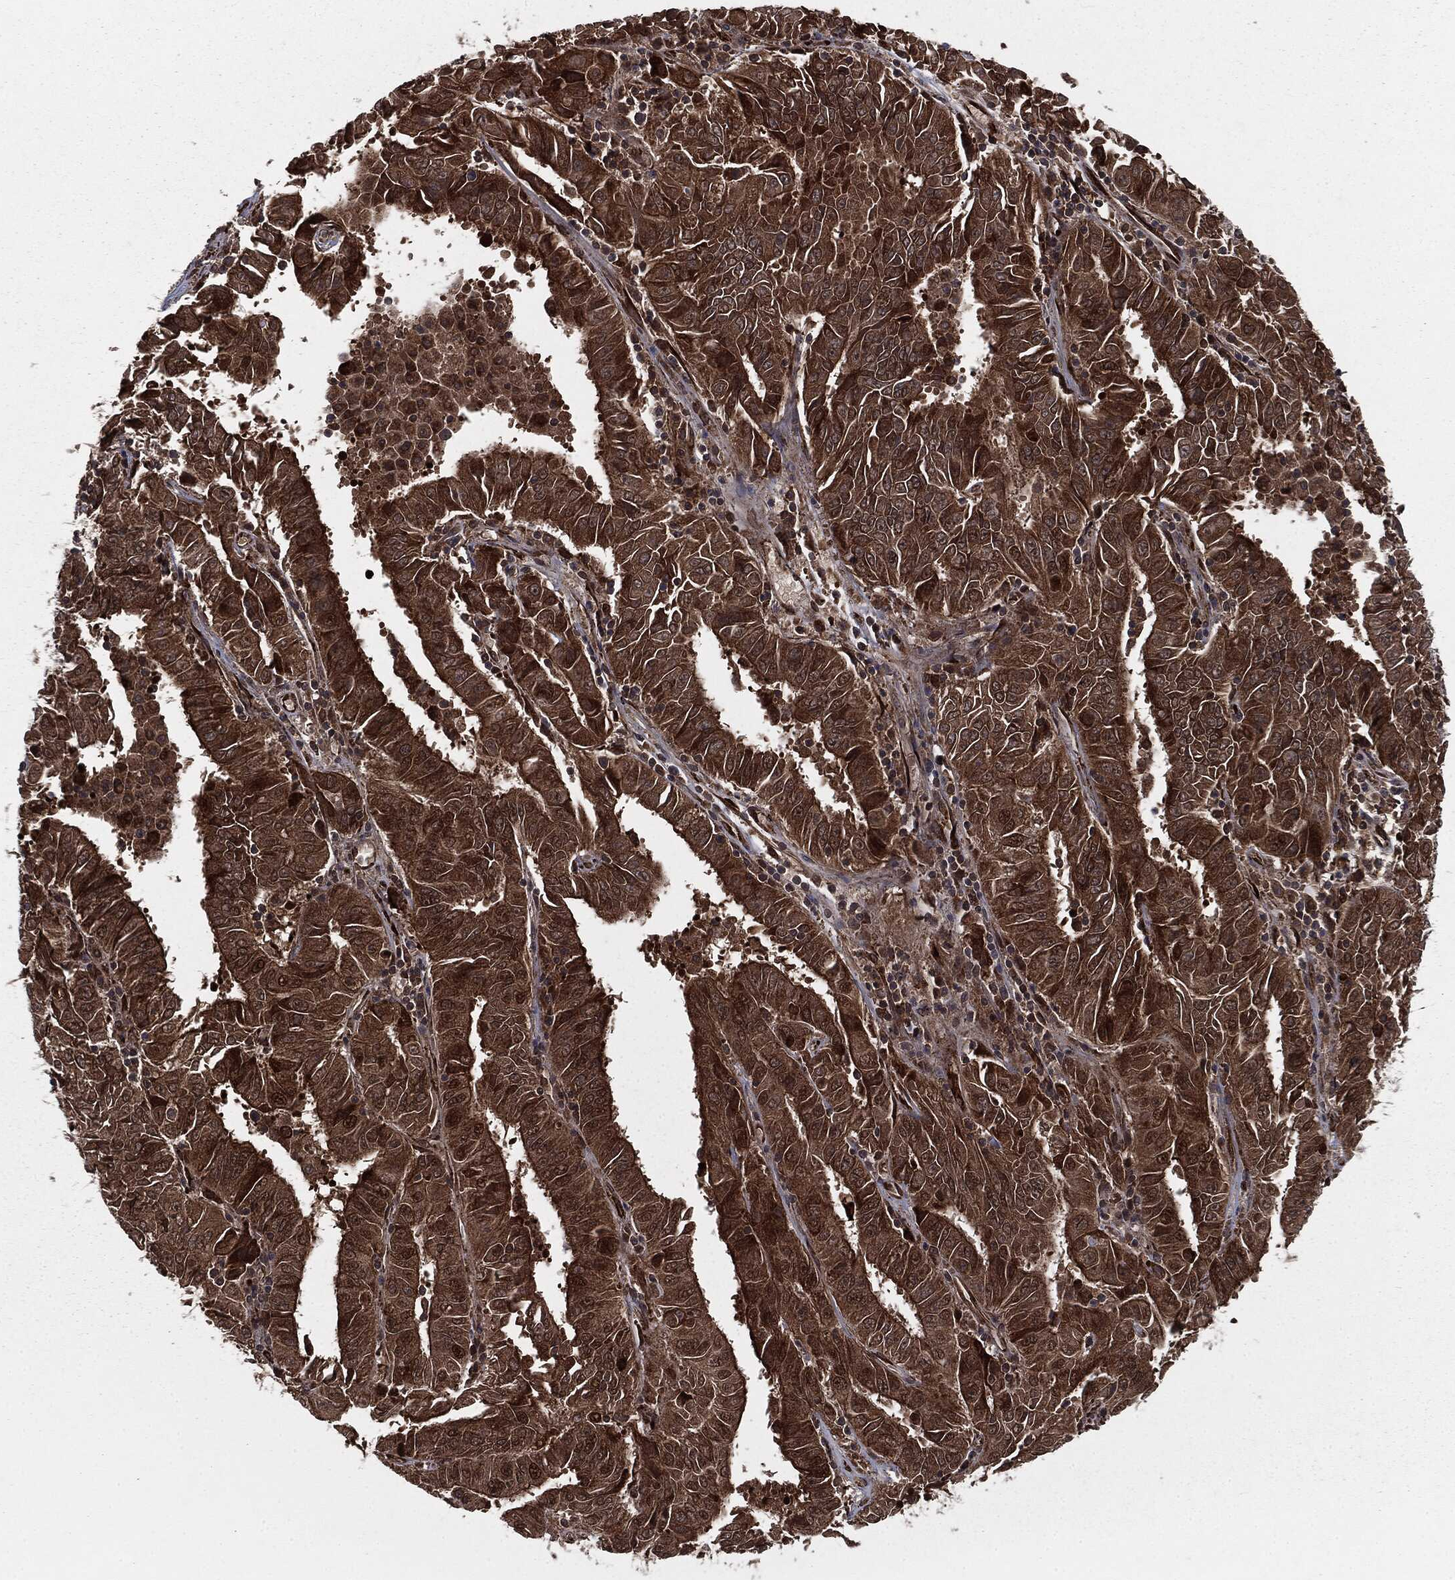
{"staining": {"intensity": "moderate", "quantity": ">75%", "location": "cytoplasmic/membranous,nuclear"}, "tissue": "pancreatic cancer", "cell_type": "Tumor cells", "image_type": "cancer", "snomed": [{"axis": "morphology", "description": "Adenocarcinoma, NOS"}, {"axis": "topography", "description": "Pancreas"}], "caption": "Immunohistochemical staining of human pancreatic adenocarcinoma exhibits medium levels of moderate cytoplasmic/membranous and nuclear protein positivity in approximately >75% of tumor cells. (DAB (3,3'-diaminobenzidine) IHC, brown staining for protein, blue staining for nuclei).", "gene": "RANBP9", "patient": {"sex": "male", "age": 63}}